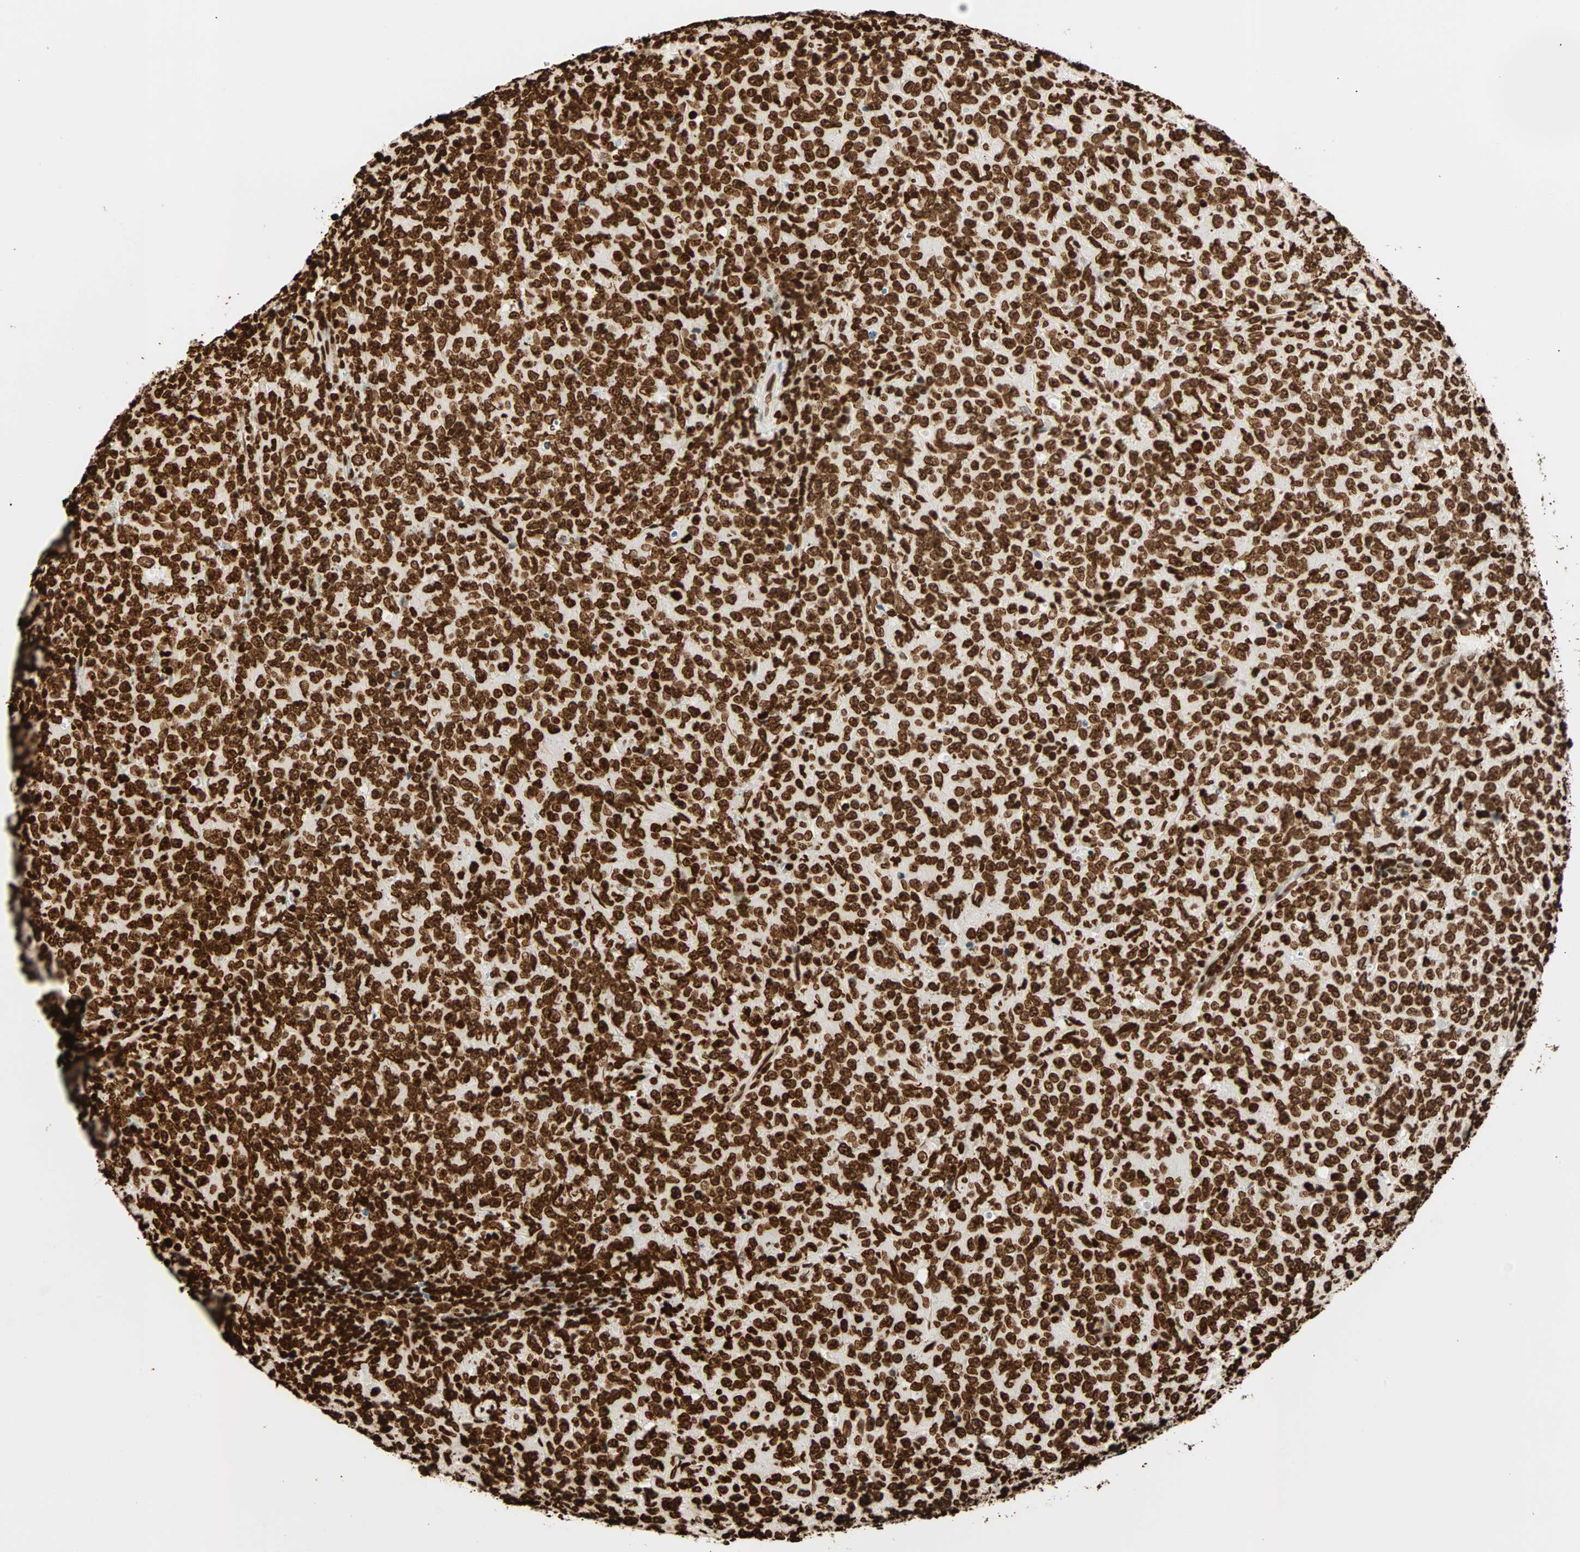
{"staining": {"intensity": "strong", "quantity": ">75%", "location": "nuclear"}, "tissue": "lymphoma", "cell_type": "Tumor cells", "image_type": "cancer", "snomed": [{"axis": "morphology", "description": "Malignant lymphoma, non-Hodgkin's type, High grade"}, {"axis": "topography", "description": "Tonsil"}], "caption": "This photomicrograph shows immunohistochemistry (IHC) staining of lymphoma, with high strong nuclear staining in about >75% of tumor cells.", "gene": "GLI2", "patient": {"sex": "female", "age": 36}}